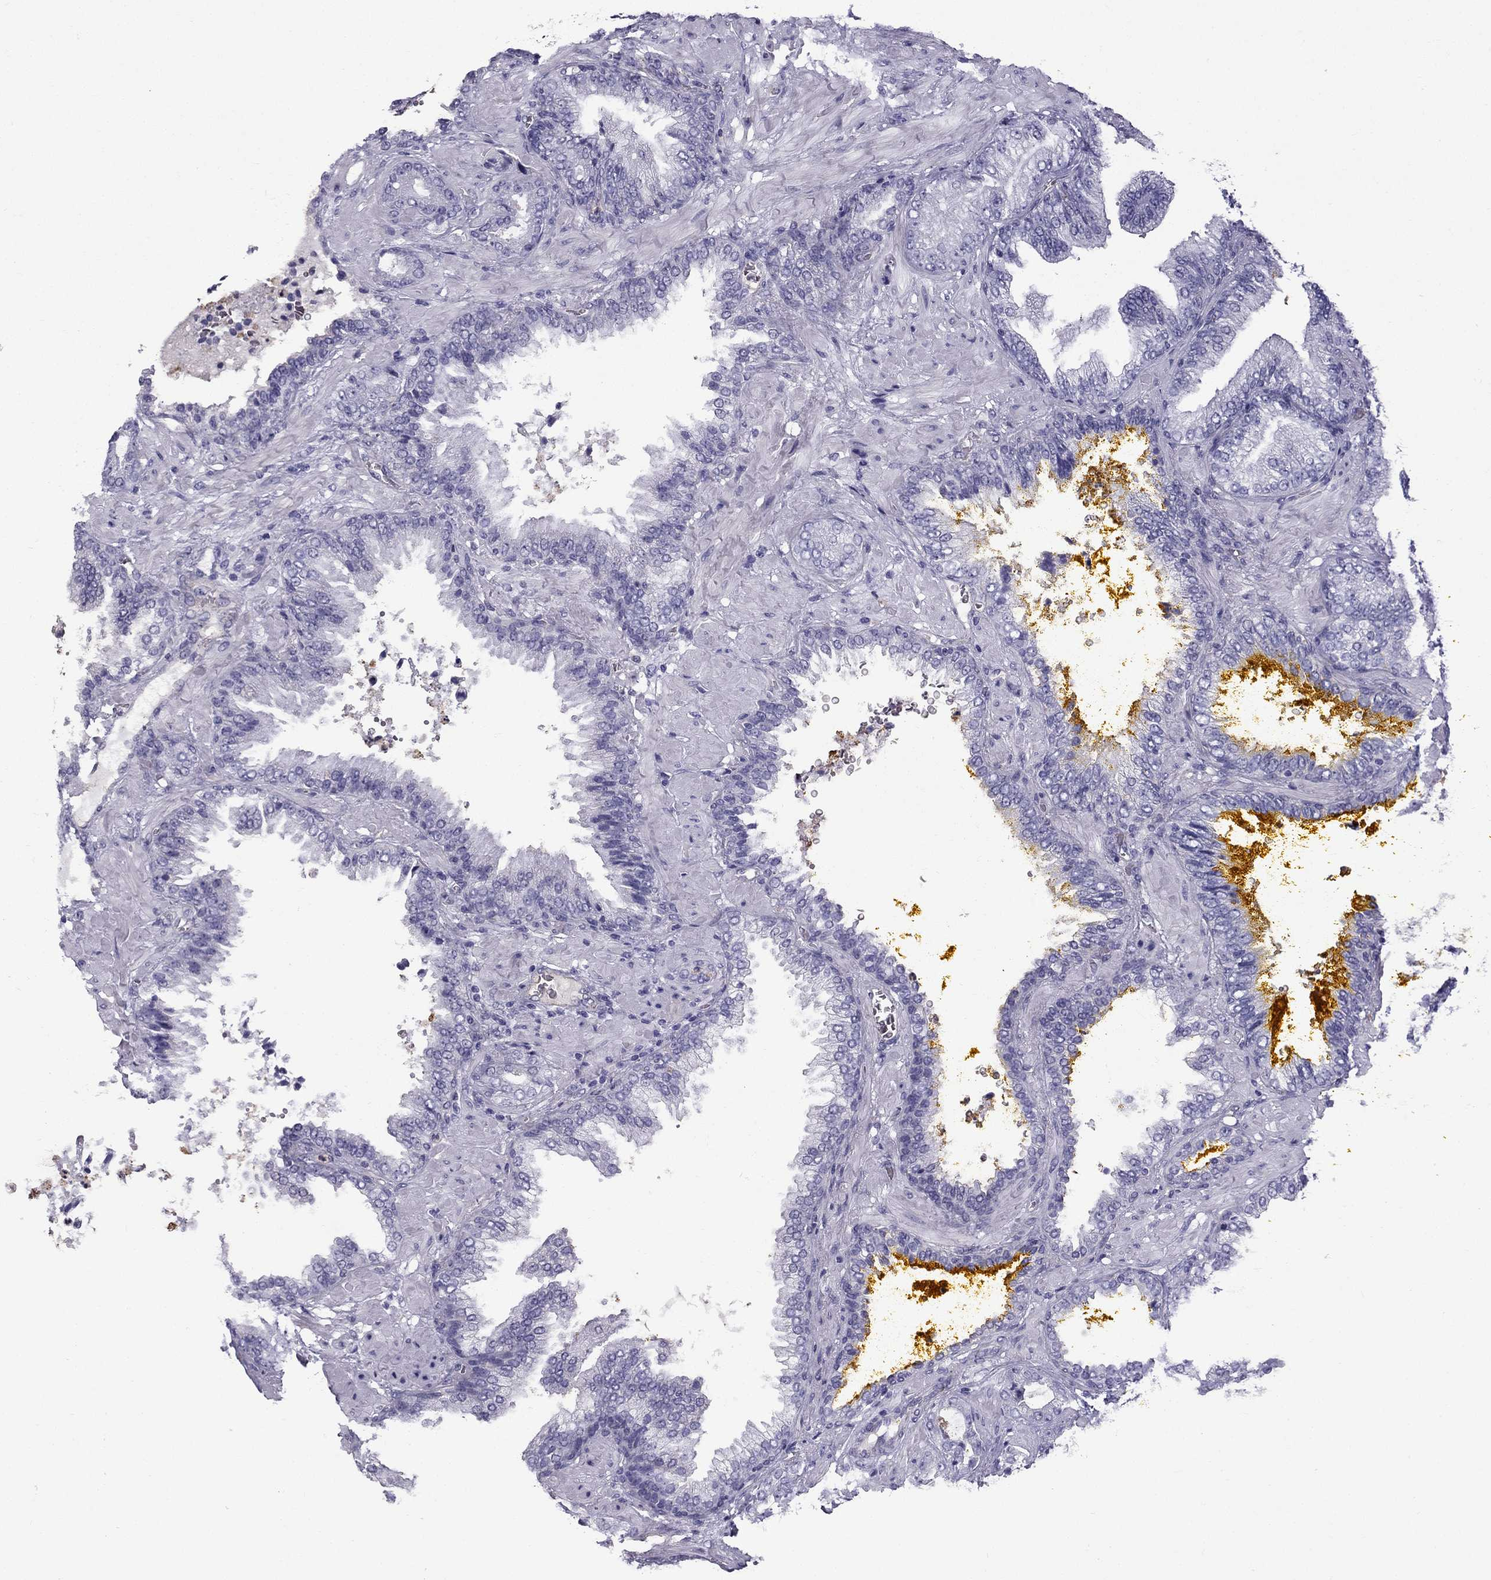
{"staining": {"intensity": "negative", "quantity": "none", "location": "none"}, "tissue": "prostate cancer", "cell_type": "Tumor cells", "image_type": "cancer", "snomed": [{"axis": "morphology", "description": "Adenocarcinoma, Low grade"}, {"axis": "topography", "description": "Prostate"}], "caption": "A photomicrograph of human prostate cancer is negative for staining in tumor cells.", "gene": "STOML3", "patient": {"sex": "male", "age": 68}}